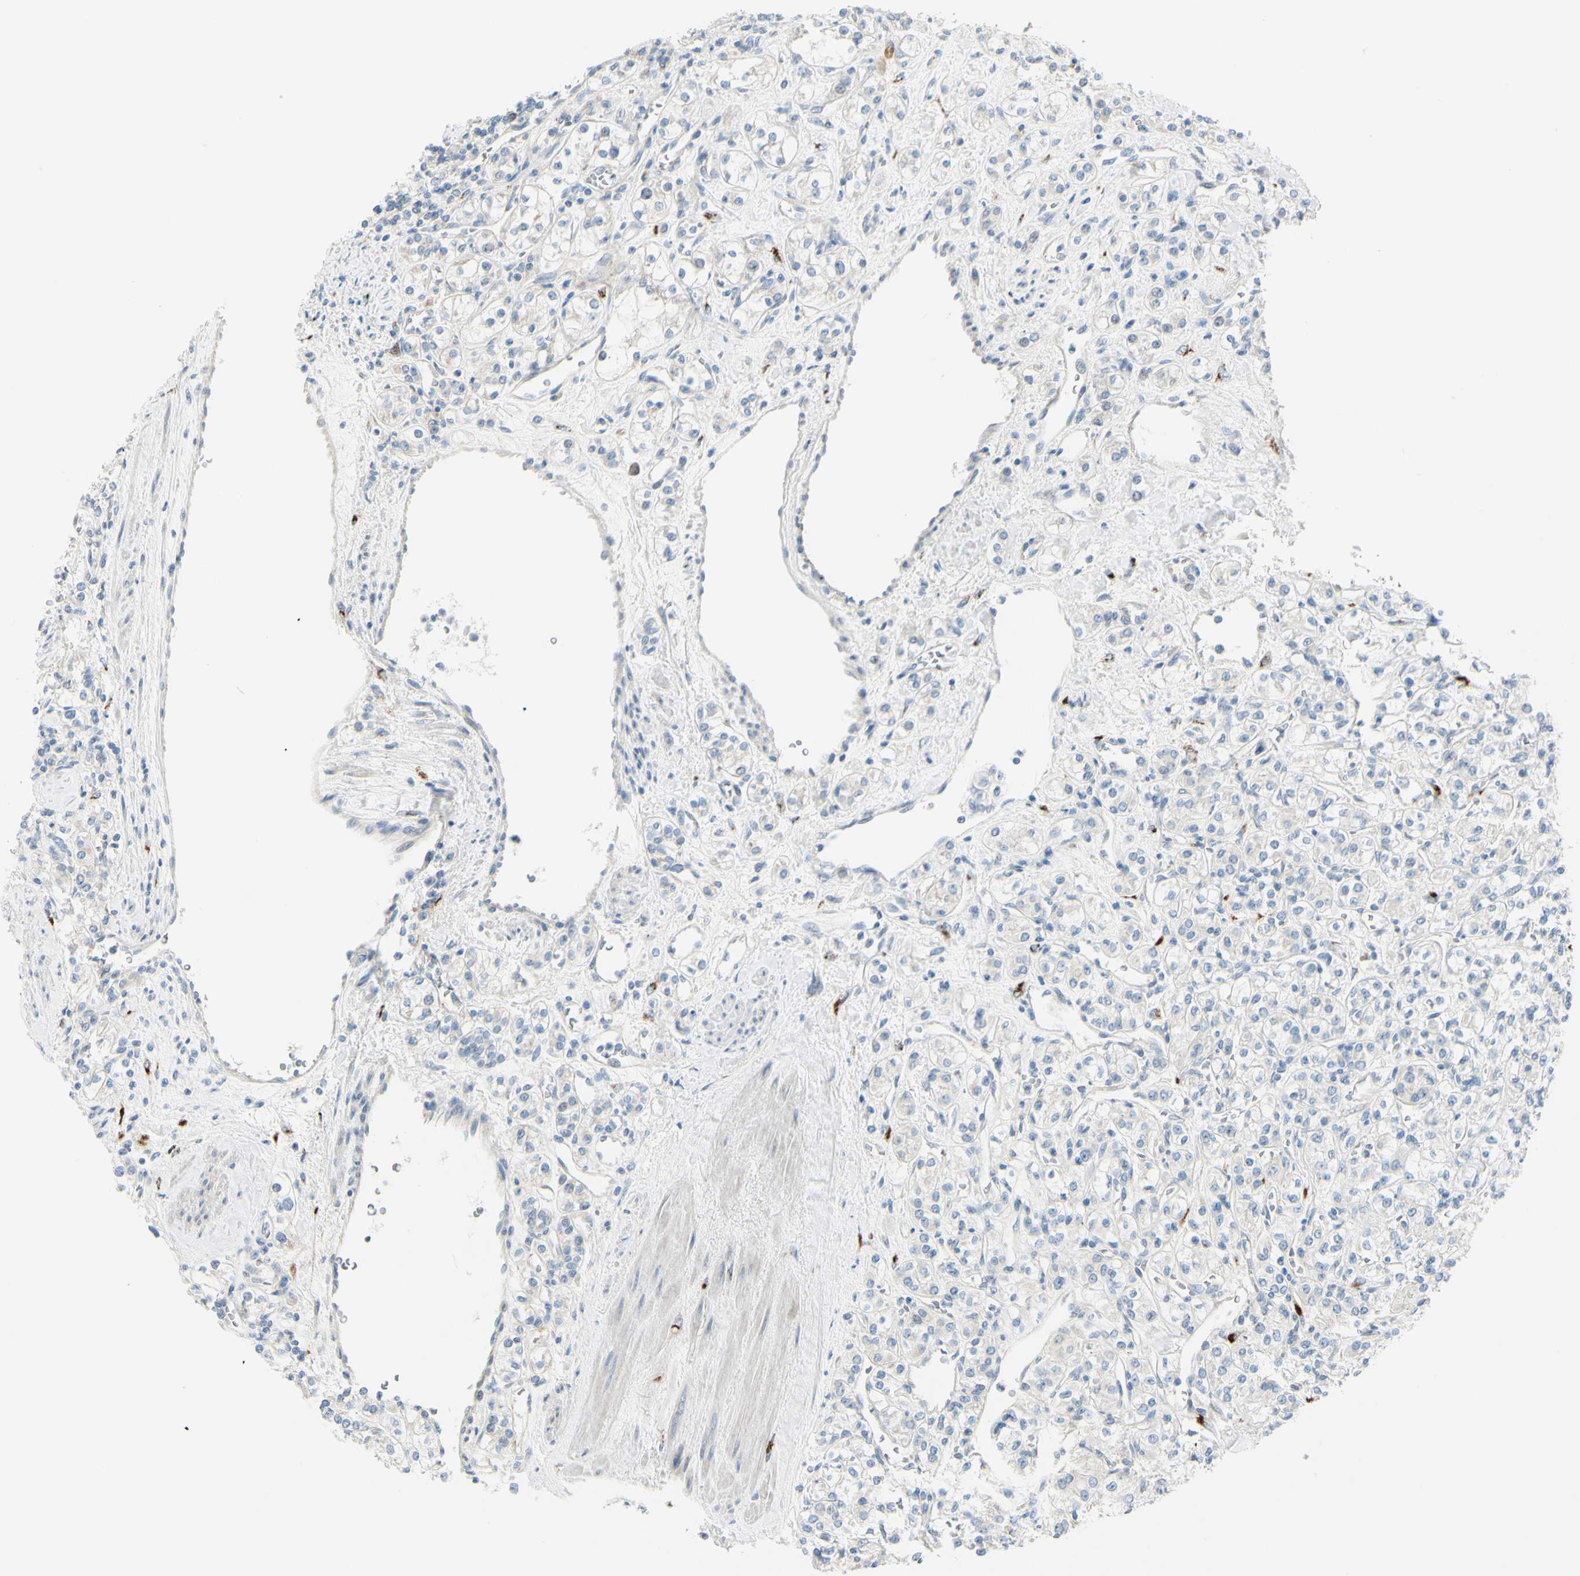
{"staining": {"intensity": "negative", "quantity": "none", "location": "none"}, "tissue": "renal cancer", "cell_type": "Tumor cells", "image_type": "cancer", "snomed": [{"axis": "morphology", "description": "Adenocarcinoma, NOS"}, {"axis": "topography", "description": "Kidney"}], "caption": "Tumor cells show no significant protein staining in renal adenocarcinoma. Brightfield microscopy of immunohistochemistry (IHC) stained with DAB (brown) and hematoxylin (blue), captured at high magnification.", "gene": "GALNT5", "patient": {"sex": "male", "age": 77}}